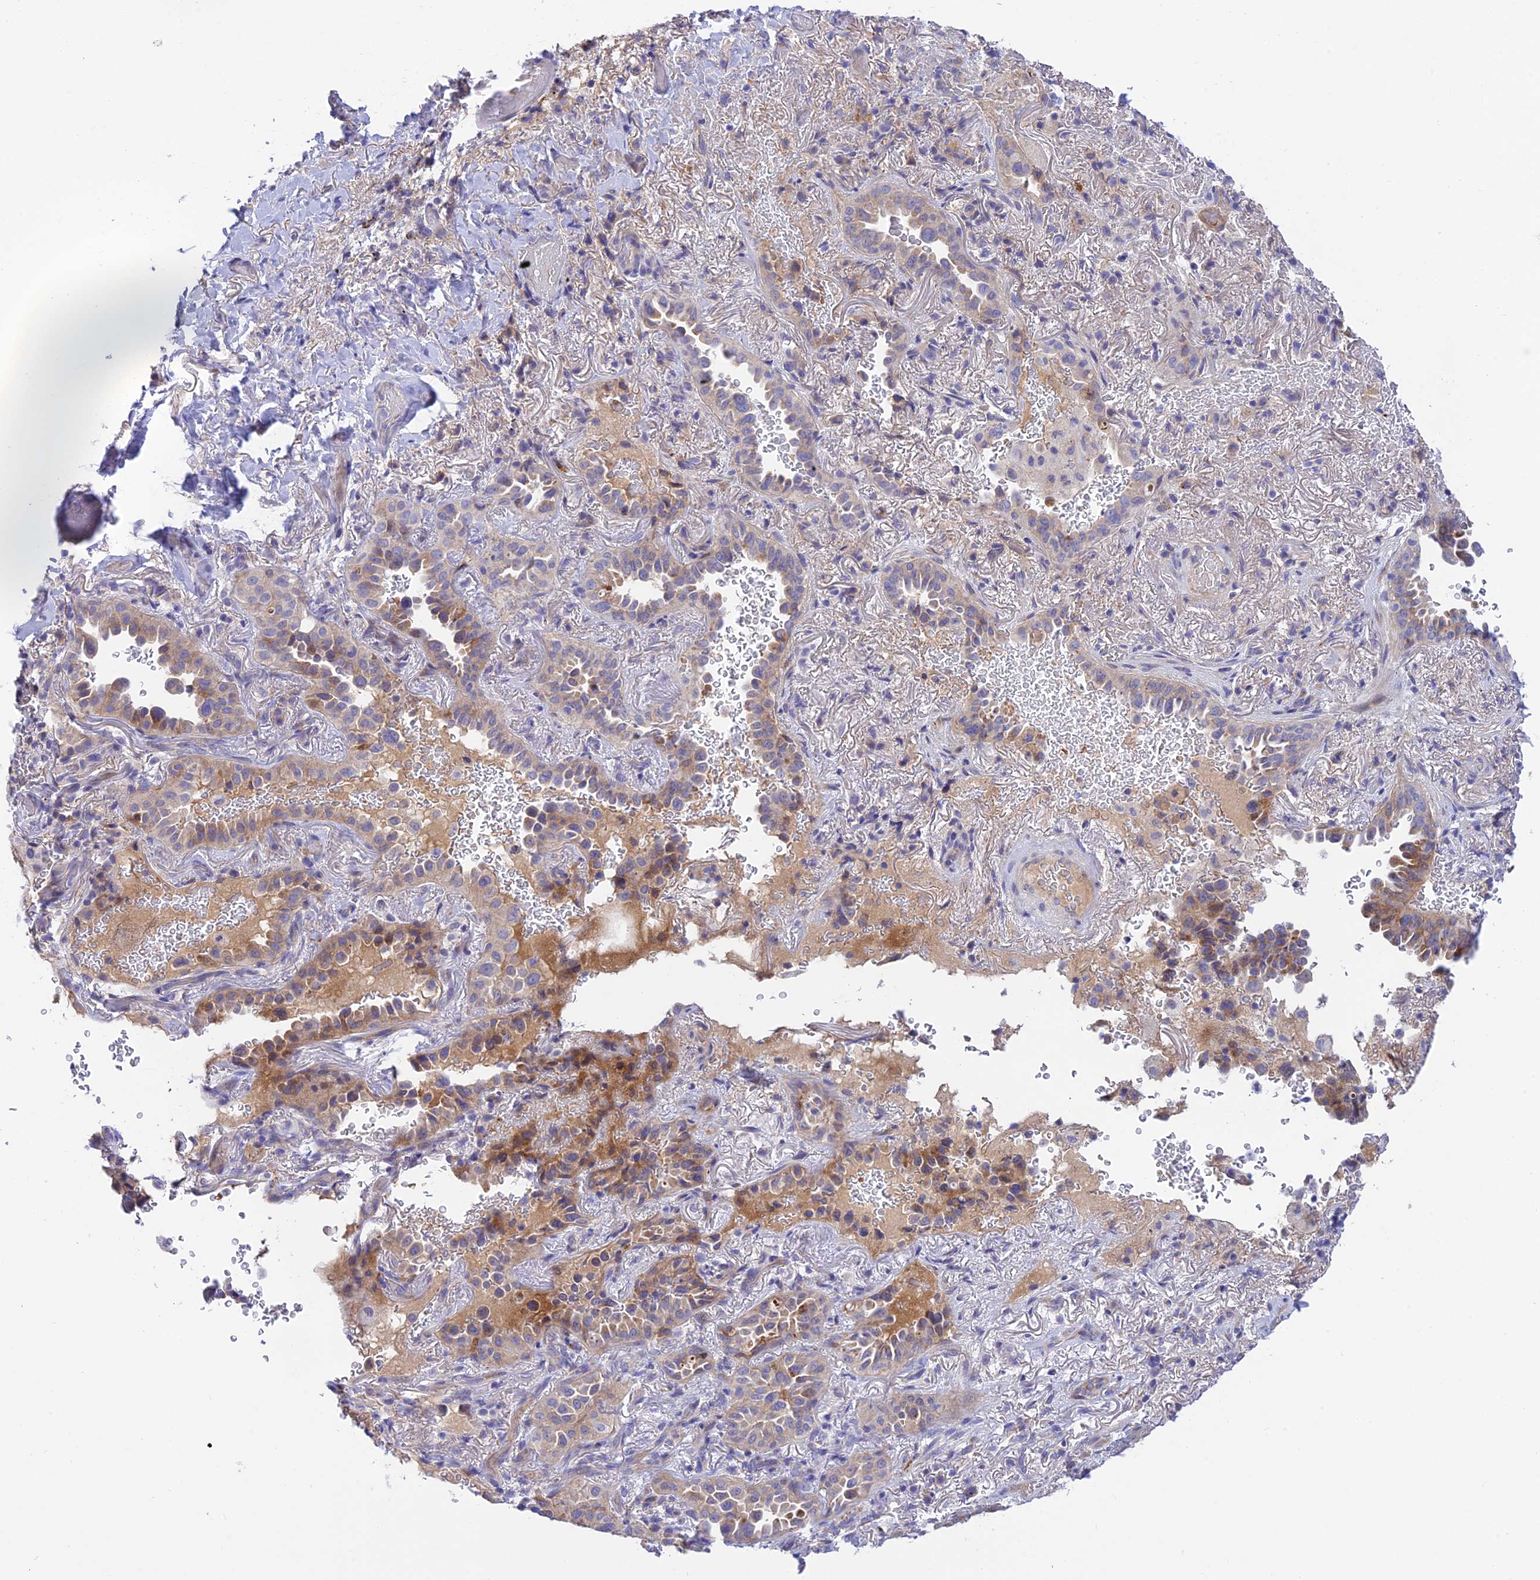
{"staining": {"intensity": "moderate", "quantity": "<25%", "location": "cytoplasmic/membranous"}, "tissue": "lung cancer", "cell_type": "Tumor cells", "image_type": "cancer", "snomed": [{"axis": "morphology", "description": "Adenocarcinoma, NOS"}, {"axis": "topography", "description": "Lung"}], "caption": "Immunohistochemistry micrograph of neoplastic tissue: human adenocarcinoma (lung) stained using IHC shows low levels of moderate protein expression localized specifically in the cytoplasmic/membranous of tumor cells, appearing as a cytoplasmic/membranous brown color.", "gene": "CCDC157", "patient": {"sex": "female", "age": 69}}